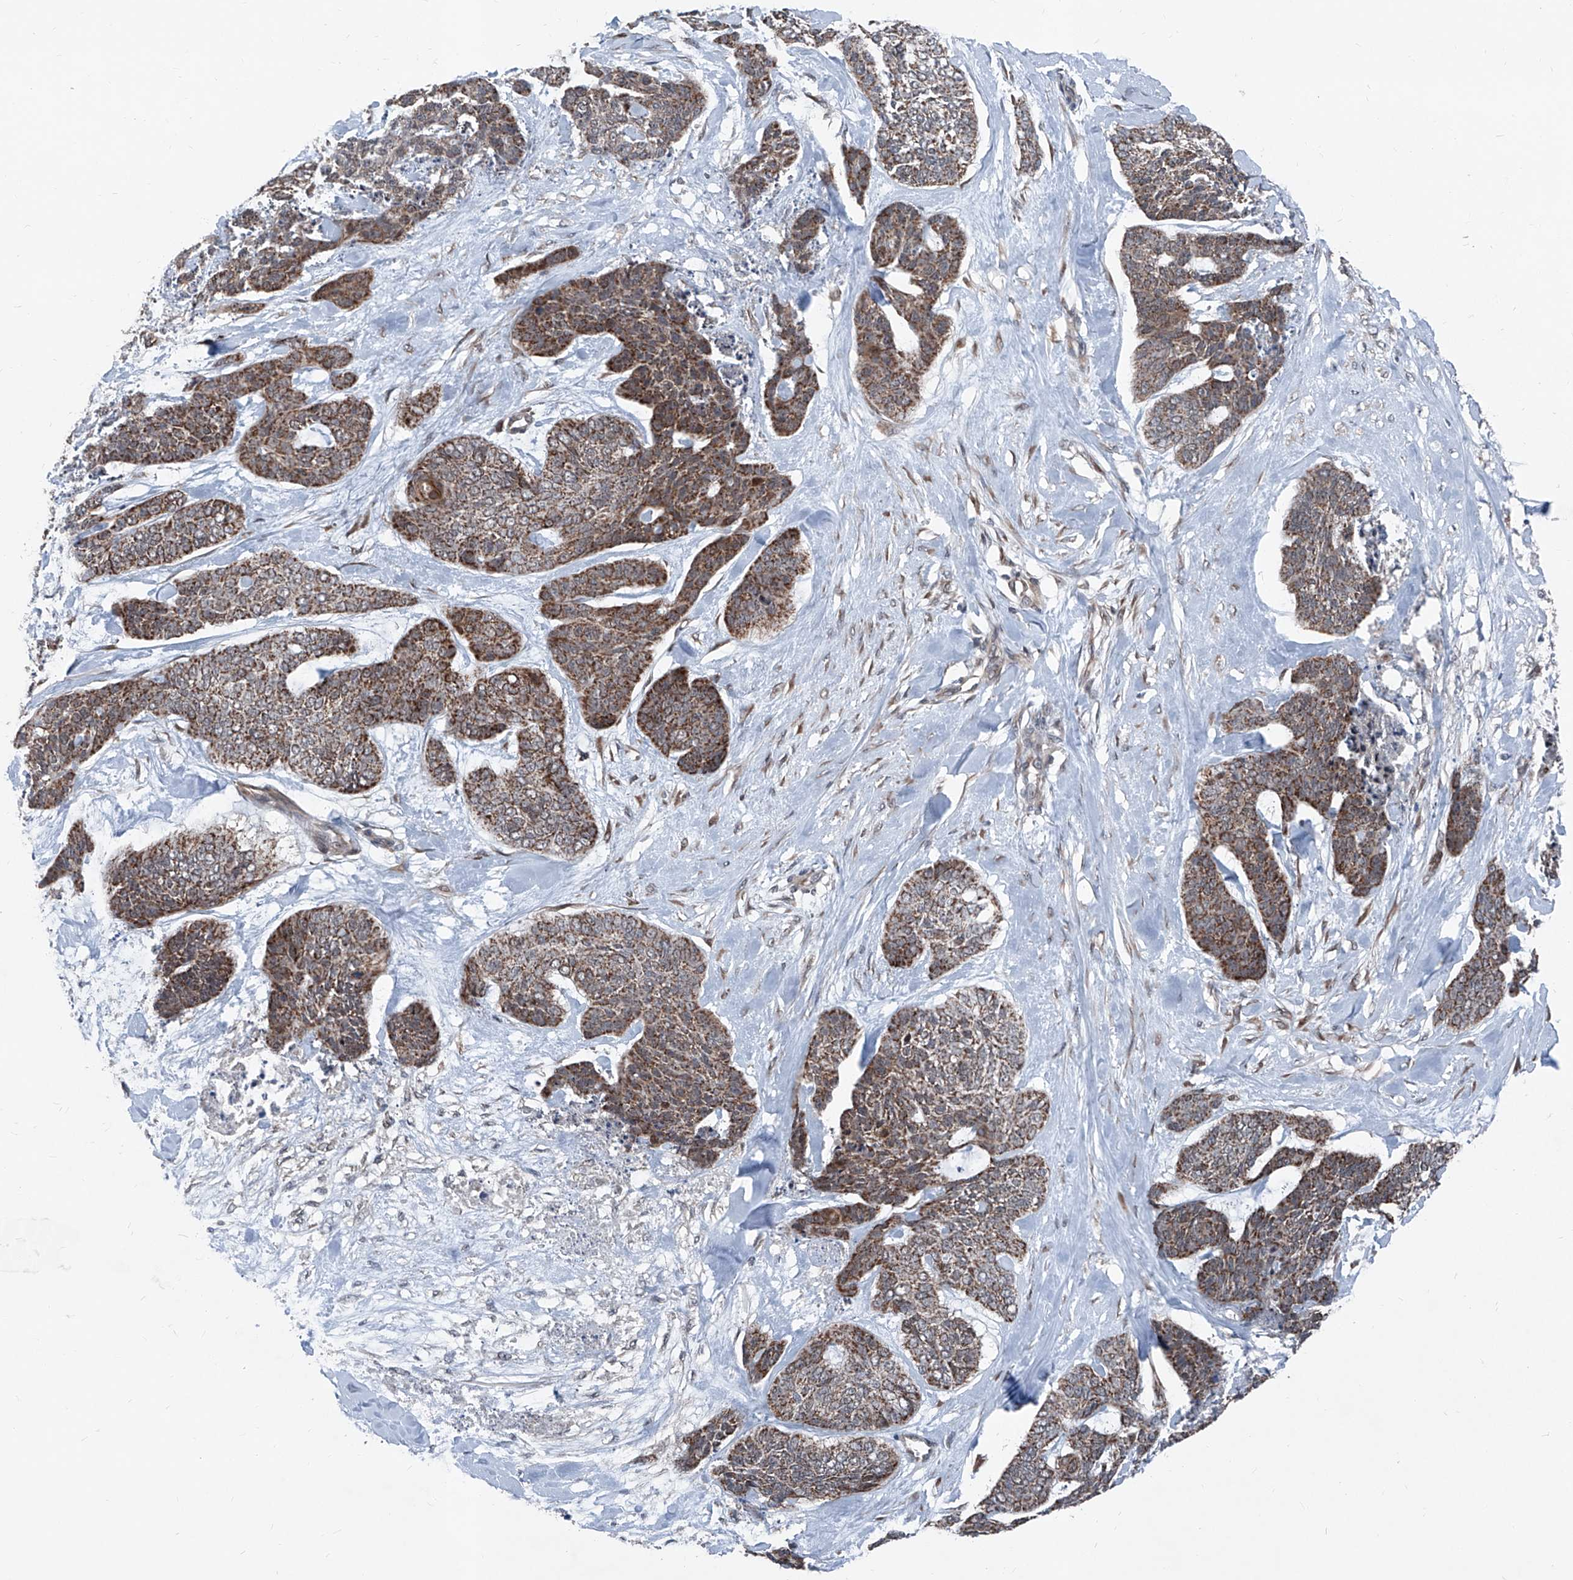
{"staining": {"intensity": "moderate", "quantity": ">75%", "location": "cytoplasmic/membranous"}, "tissue": "skin cancer", "cell_type": "Tumor cells", "image_type": "cancer", "snomed": [{"axis": "morphology", "description": "Basal cell carcinoma"}, {"axis": "topography", "description": "Skin"}], "caption": "There is medium levels of moderate cytoplasmic/membranous expression in tumor cells of skin cancer, as demonstrated by immunohistochemical staining (brown color).", "gene": "COA7", "patient": {"sex": "female", "age": 64}}